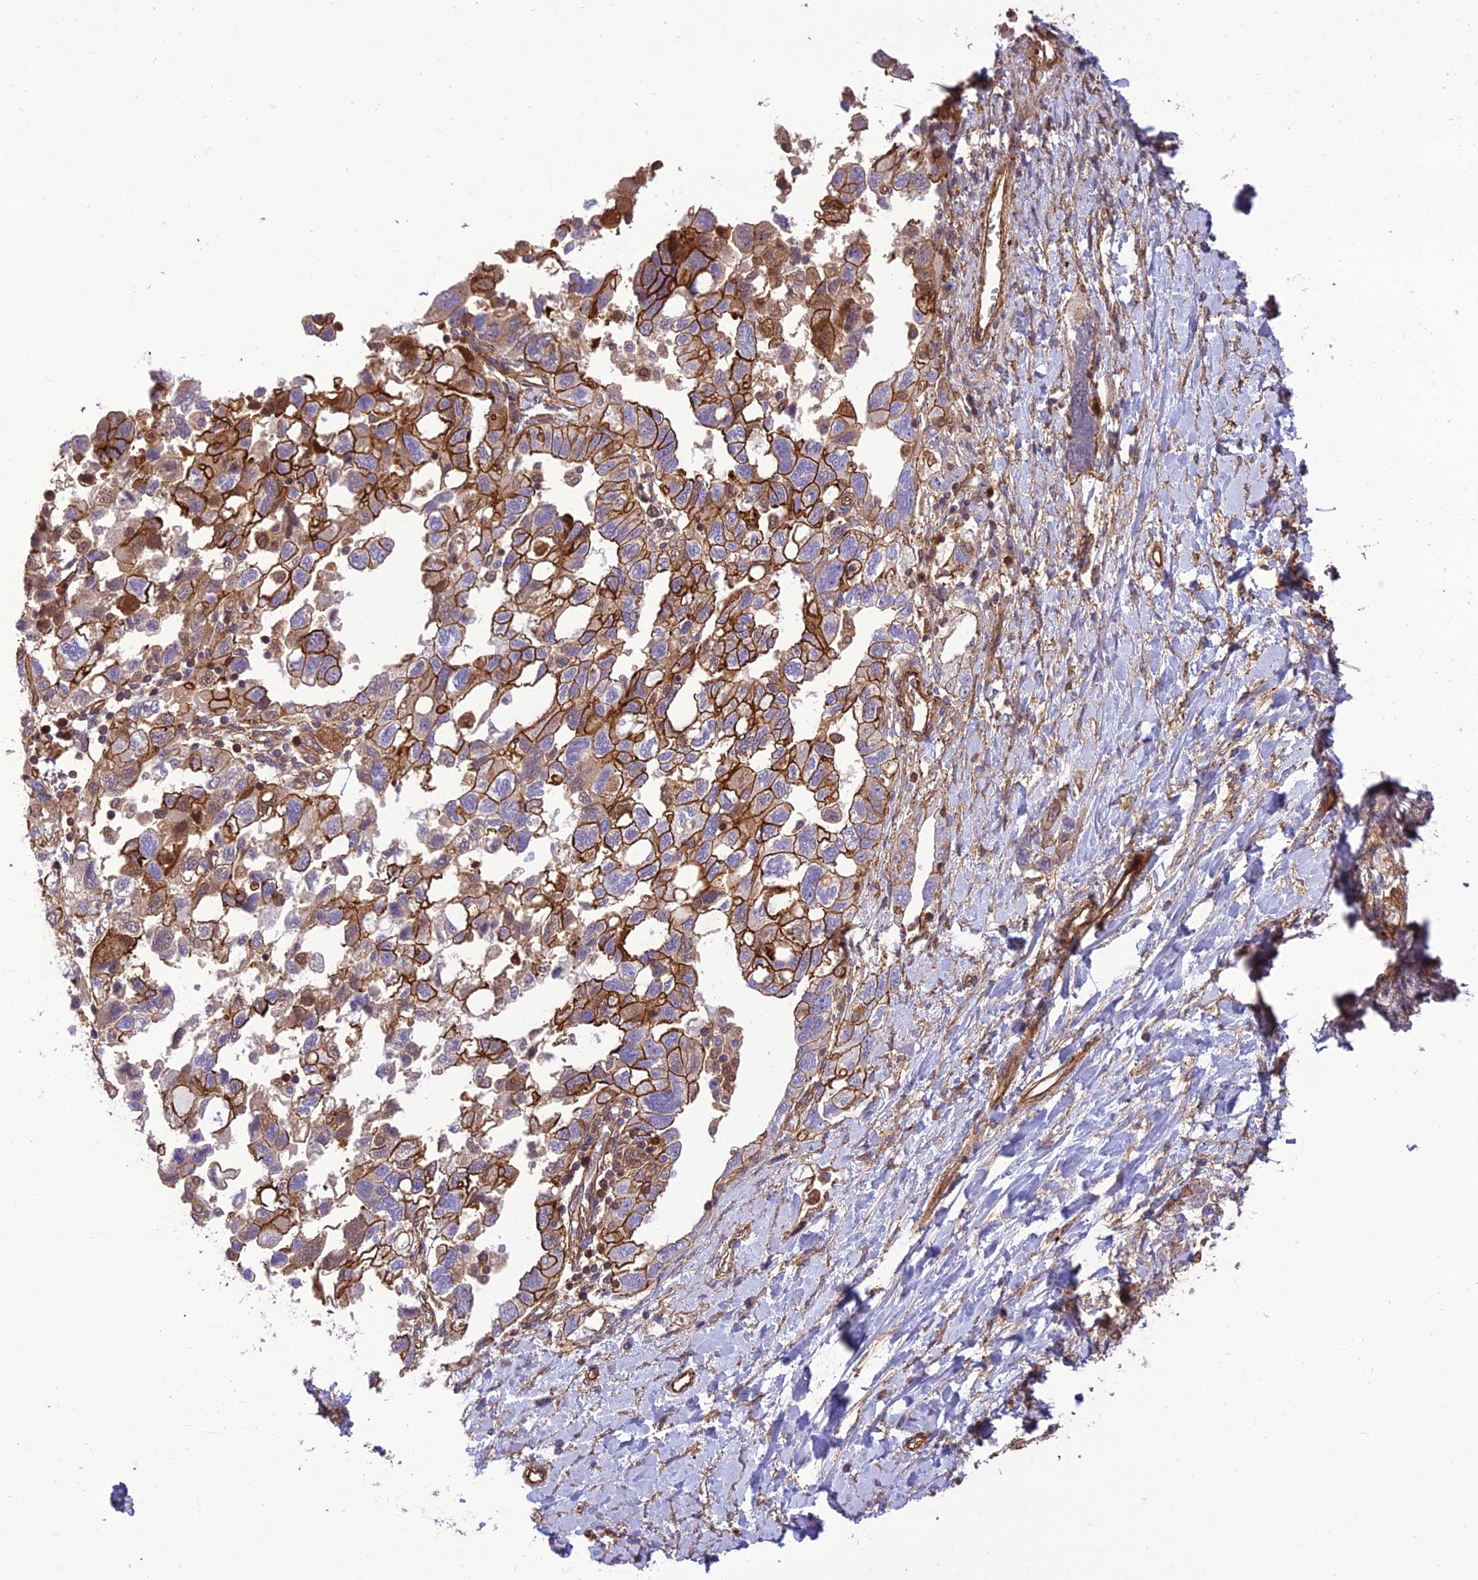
{"staining": {"intensity": "strong", "quantity": "25%-75%", "location": "cytoplasmic/membranous"}, "tissue": "ovarian cancer", "cell_type": "Tumor cells", "image_type": "cancer", "snomed": [{"axis": "morphology", "description": "Carcinoma, NOS"}, {"axis": "morphology", "description": "Cystadenocarcinoma, serous, NOS"}, {"axis": "topography", "description": "Ovary"}], "caption": "High-magnification brightfield microscopy of ovarian cancer (serous cystadenocarcinoma) stained with DAB (3,3'-diaminobenzidine) (brown) and counterstained with hematoxylin (blue). tumor cells exhibit strong cytoplasmic/membranous expression is present in approximately25%-75% of cells.", "gene": "HPSE2", "patient": {"sex": "female", "age": 69}}